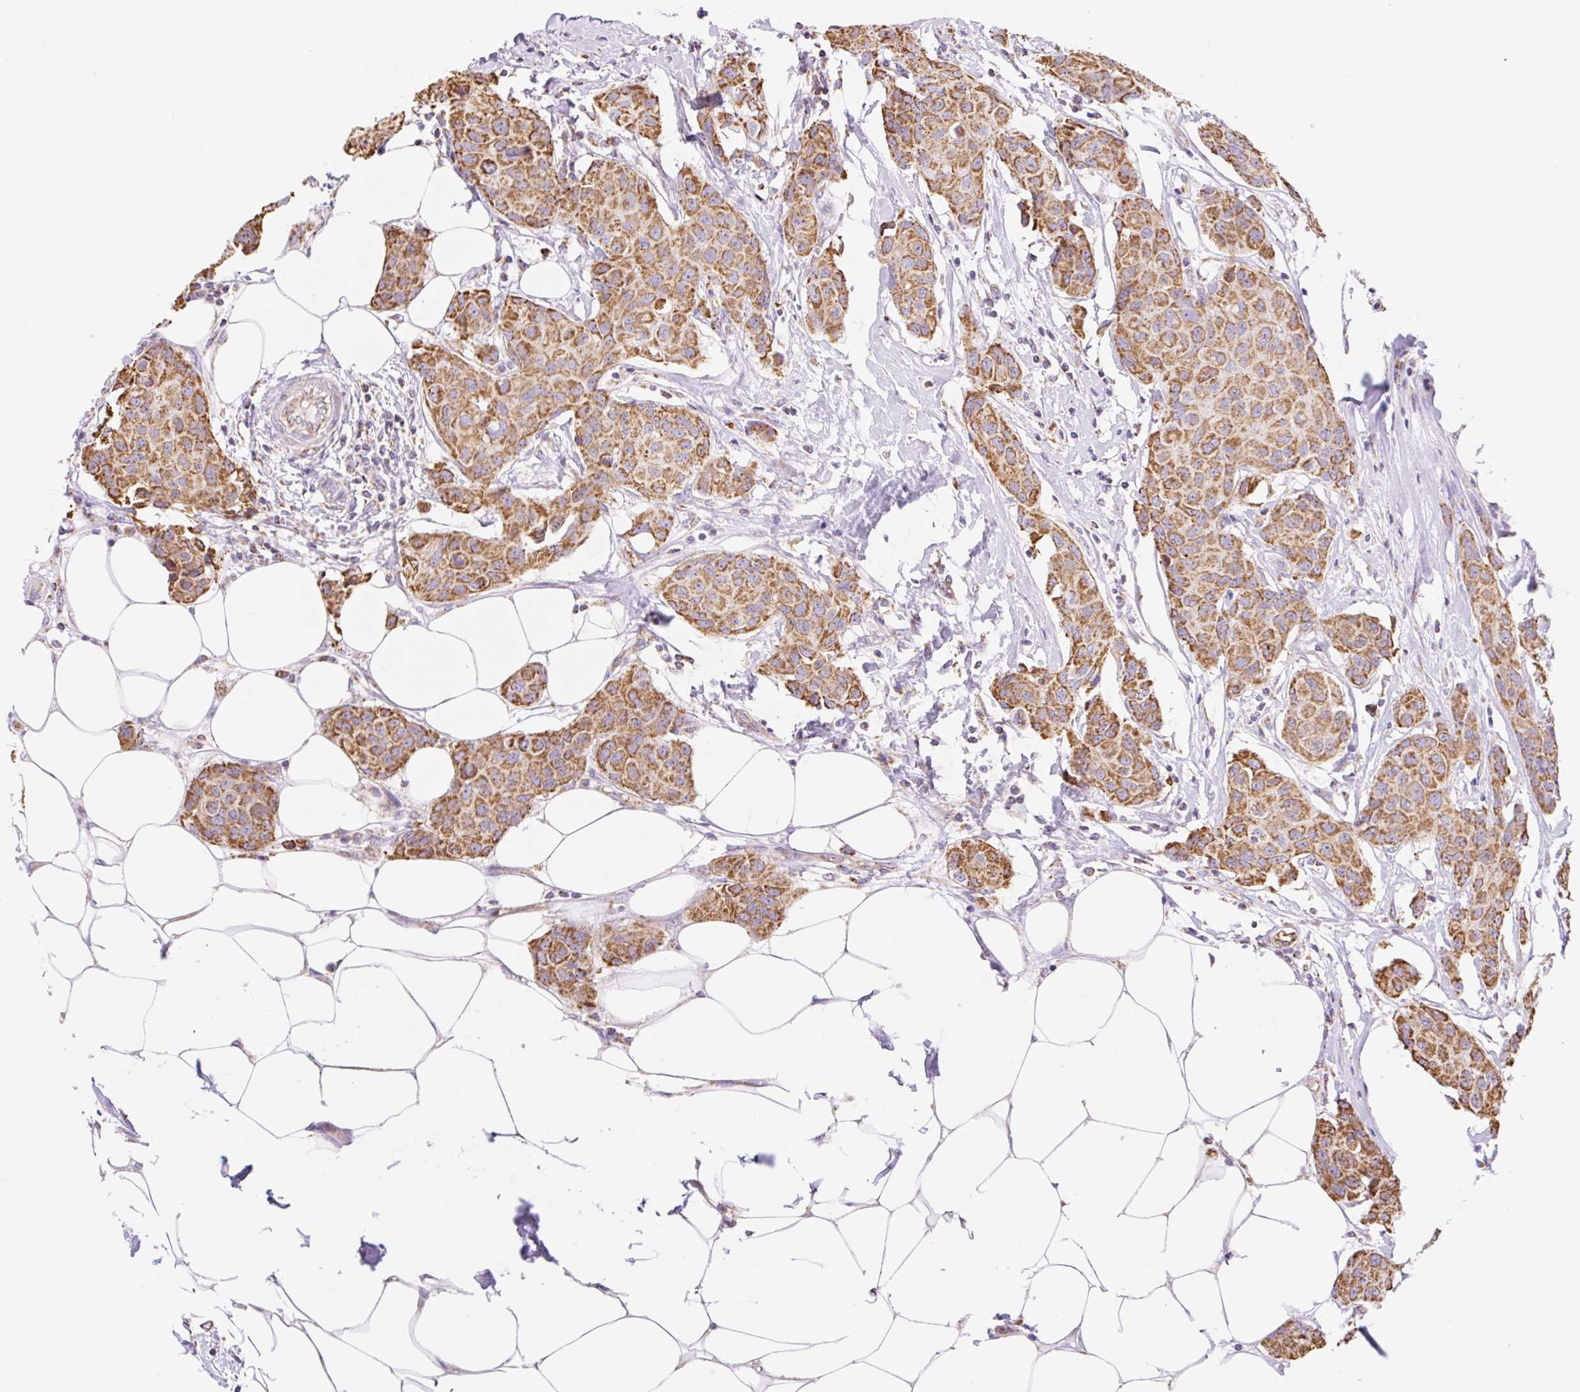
{"staining": {"intensity": "strong", "quantity": ">75%", "location": "cytoplasmic/membranous"}, "tissue": "breast cancer", "cell_type": "Tumor cells", "image_type": "cancer", "snomed": [{"axis": "morphology", "description": "Duct carcinoma"}, {"axis": "topography", "description": "Breast"}, {"axis": "topography", "description": "Lymph node"}], "caption": "Breast cancer (infiltrating ductal carcinoma) was stained to show a protein in brown. There is high levels of strong cytoplasmic/membranous staining in about >75% of tumor cells.", "gene": "ESAM", "patient": {"sex": "female", "age": 80}}